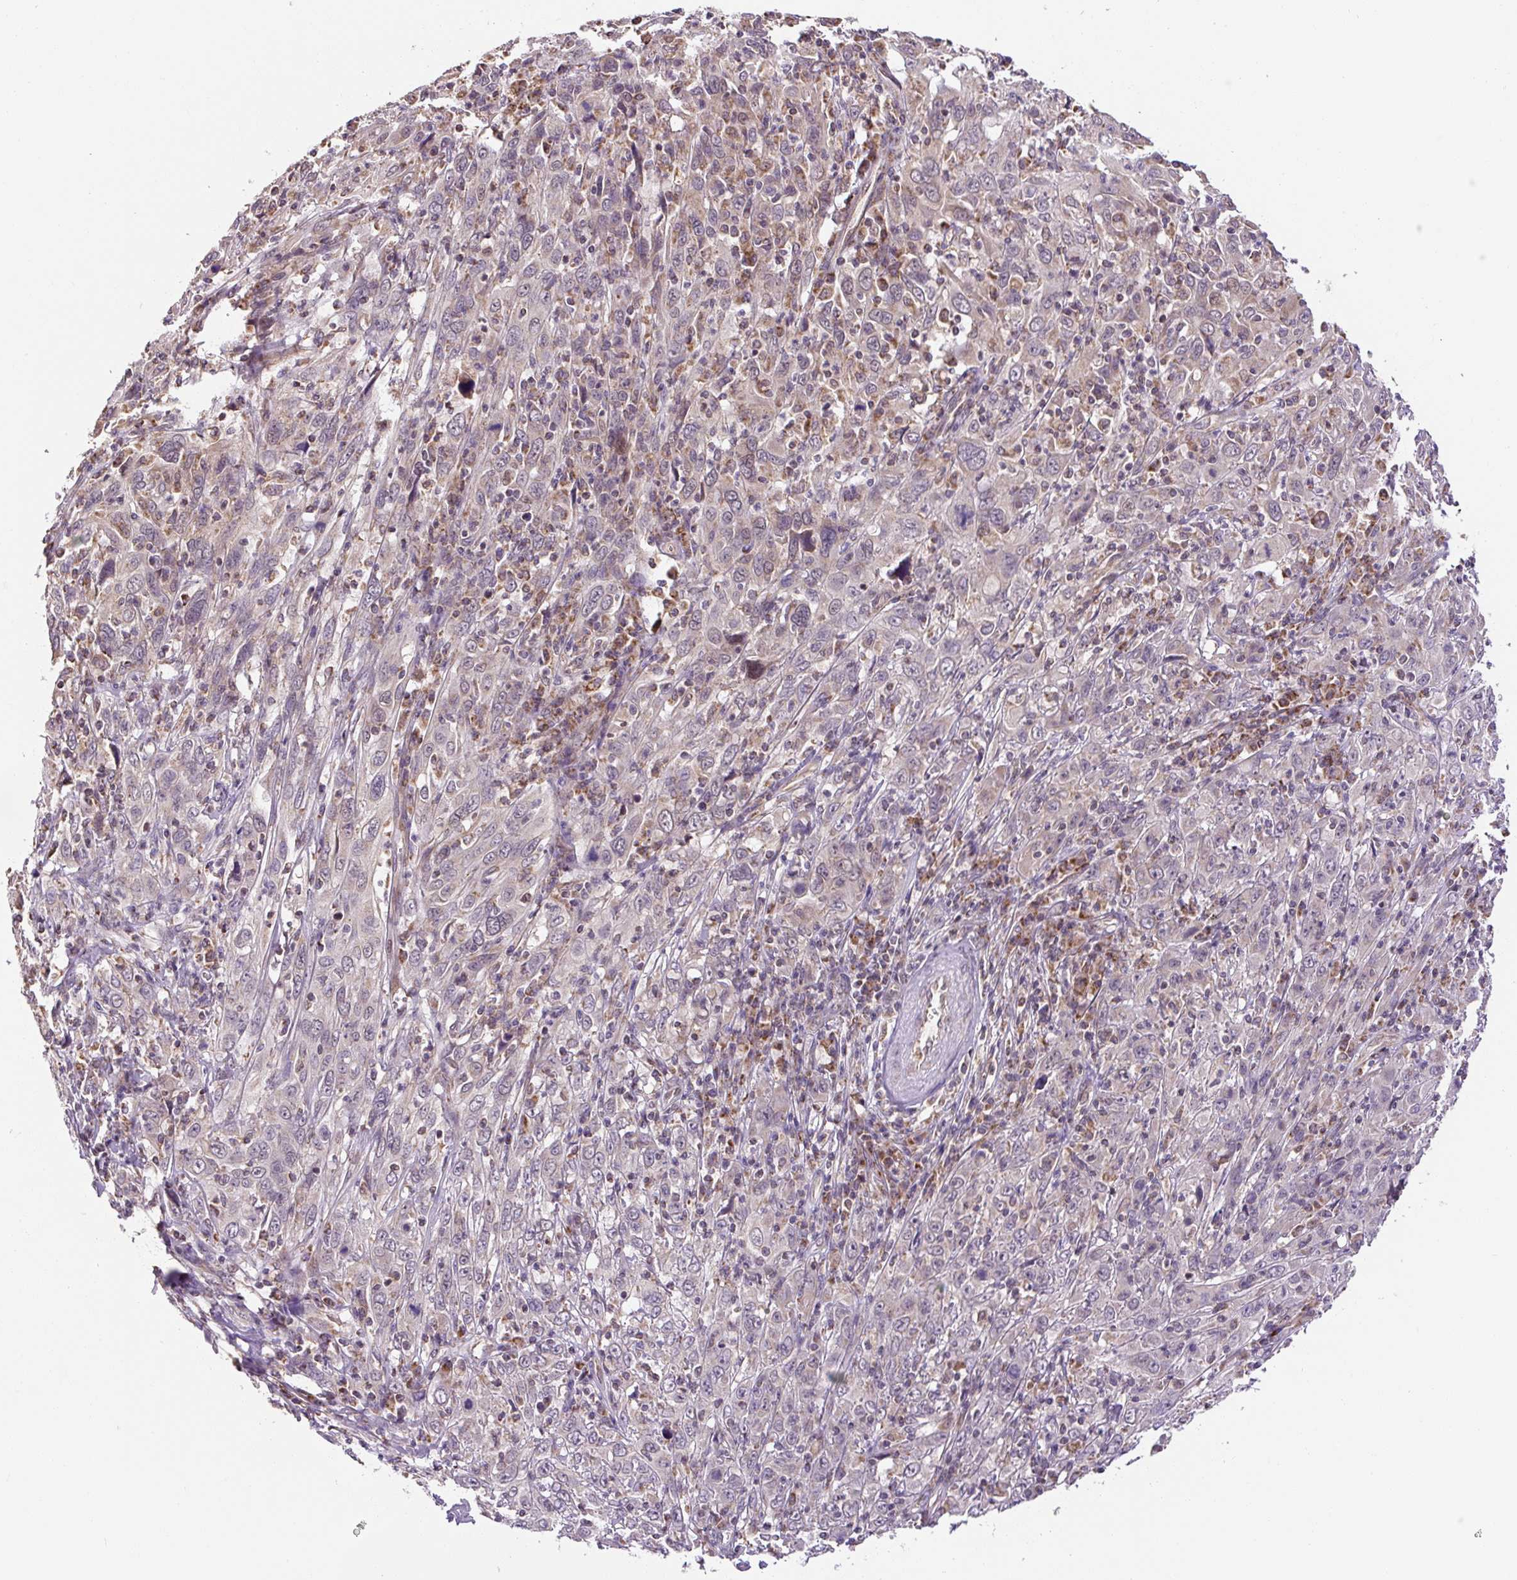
{"staining": {"intensity": "weak", "quantity": "<25%", "location": "cytoplasmic/membranous"}, "tissue": "cervical cancer", "cell_type": "Tumor cells", "image_type": "cancer", "snomed": [{"axis": "morphology", "description": "Squamous cell carcinoma, NOS"}, {"axis": "topography", "description": "Cervix"}], "caption": "The IHC micrograph has no significant staining in tumor cells of cervical cancer tissue. (Immunohistochemistry, brightfield microscopy, high magnification).", "gene": "MFSD9", "patient": {"sex": "female", "age": 46}}